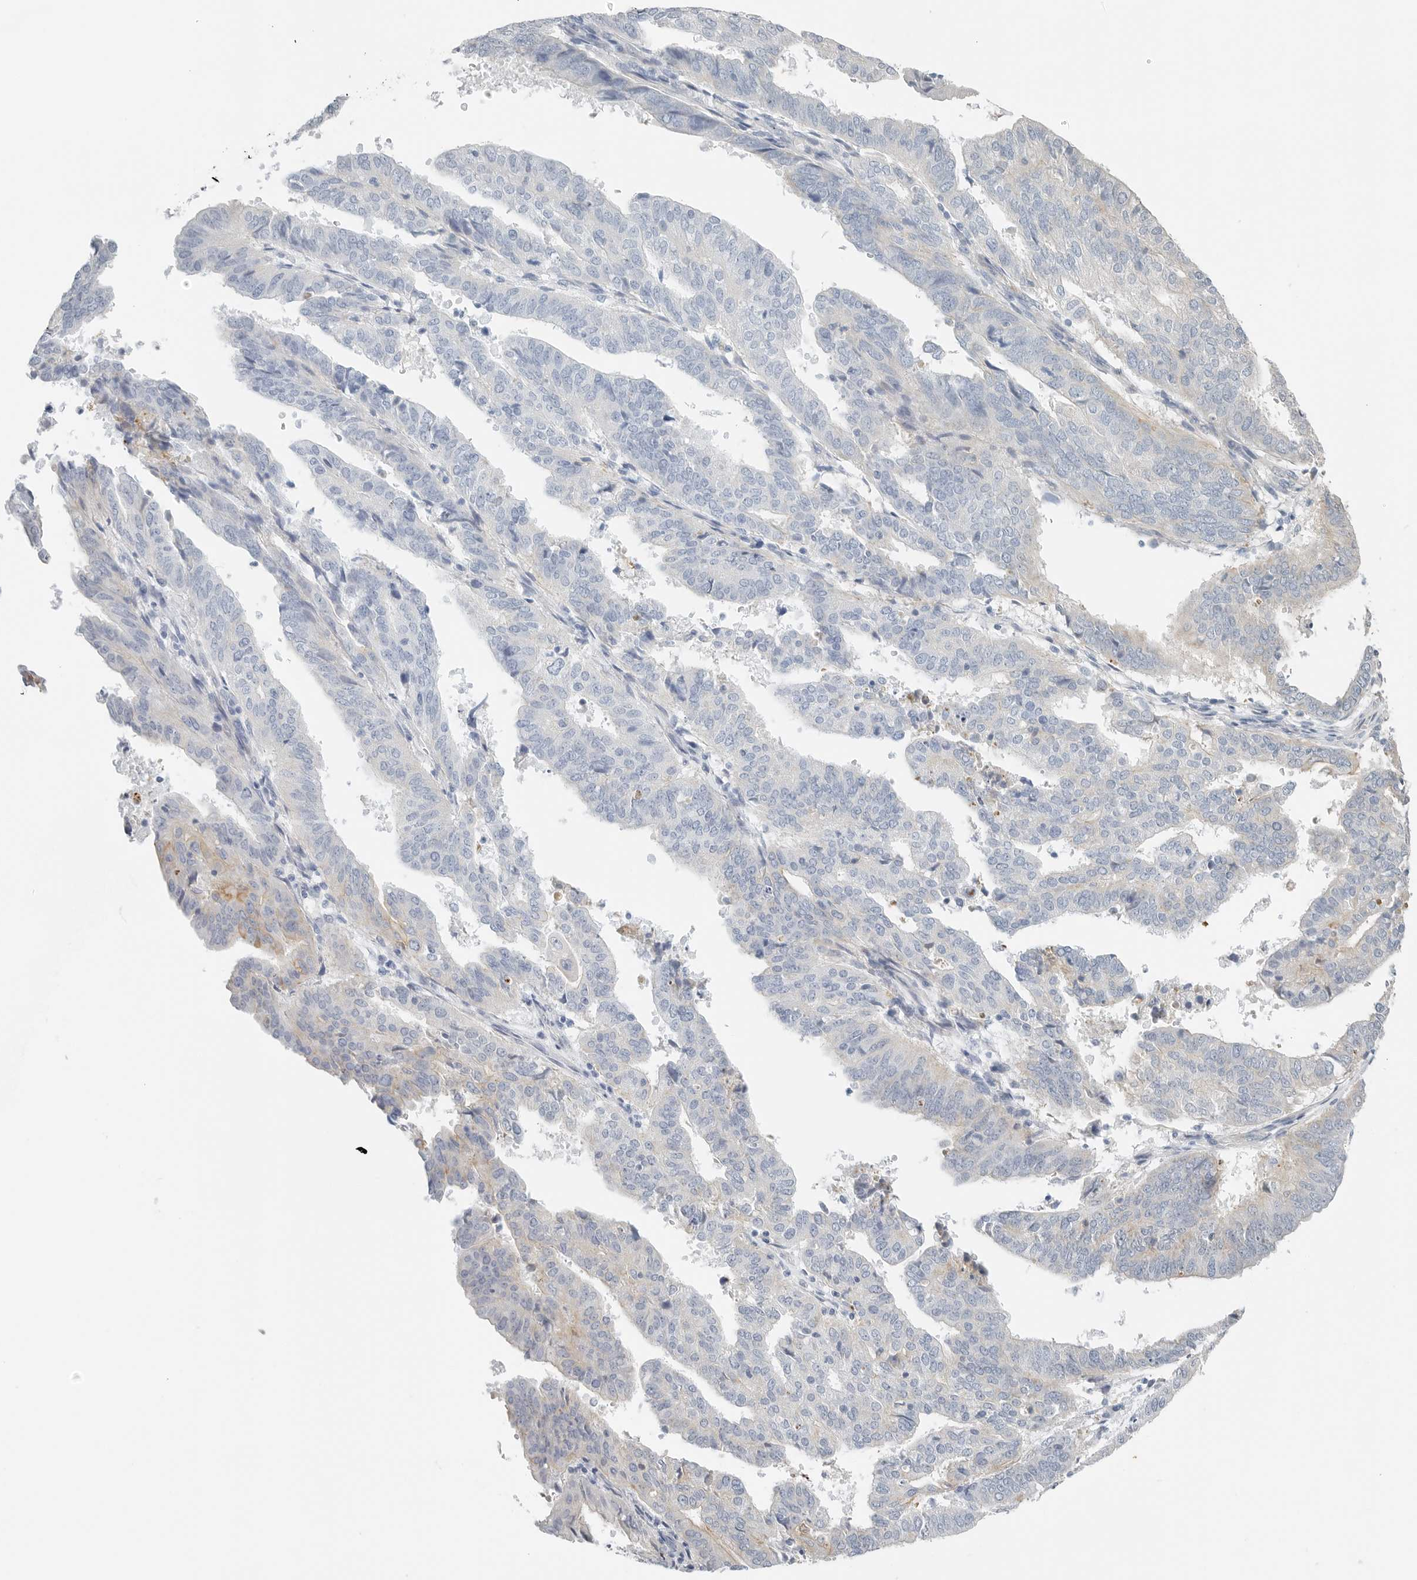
{"staining": {"intensity": "weak", "quantity": "<25%", "location": "cytoplasmic/membranous"}, "tissue": "endometrial cancer", "cell_type": "Tumor cells", "image_type": "cancer", "snomed": [{"axis": "morphology", "description": "Adenocarcinoma, NOS"}, {"axis": "topography", "description": "Uterus"}], "caption": "Endometrial cancer (adenocarcinoma) stained for a protein using immunohistochemistry (IHC) exhibits no staining tumor cells.", "gene": "IQCC", "patient": {"sex": "female", "age": 77}}